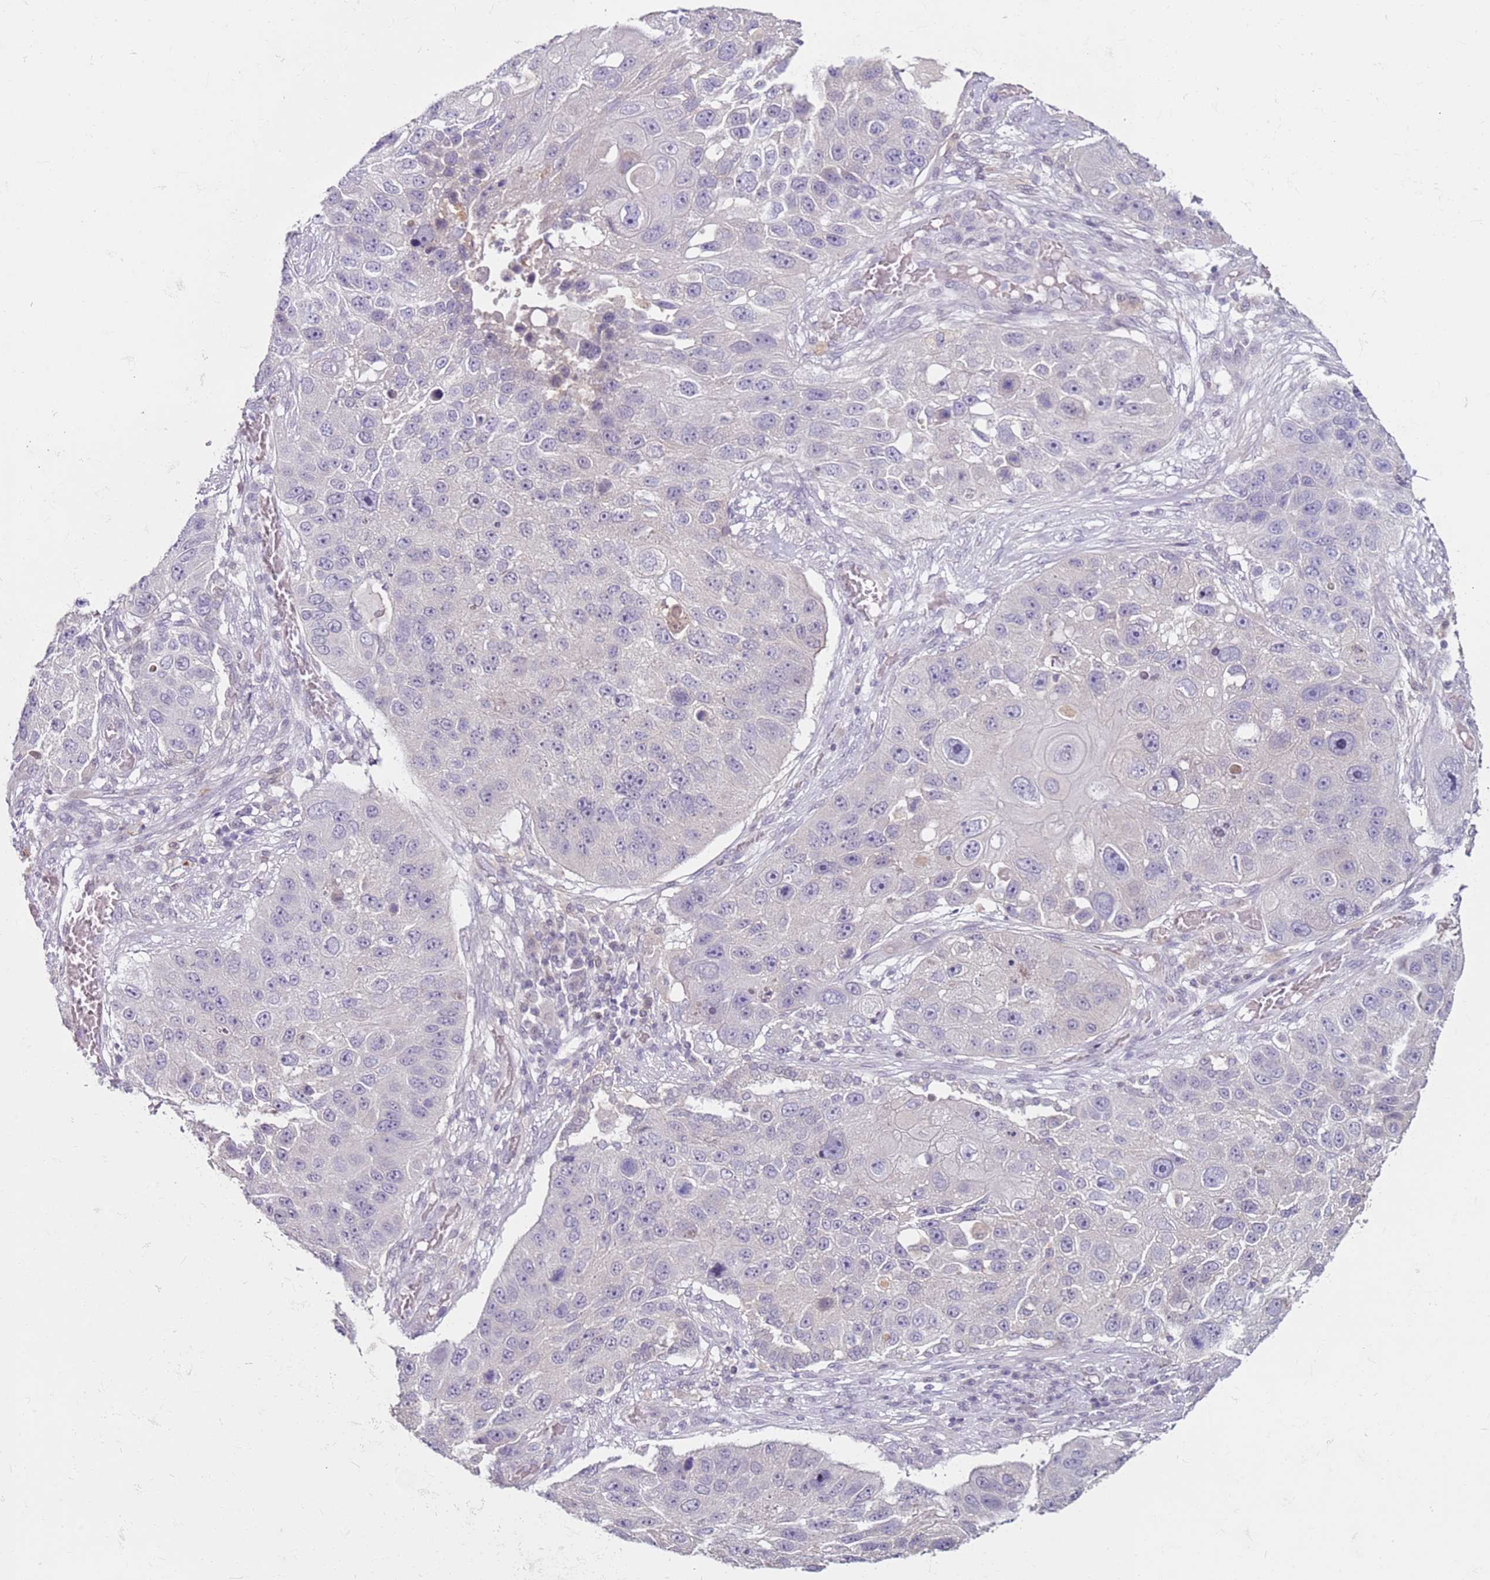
{"staining": {"intensity": "negative", "quantity": "none", "location": "none"}, "tissue": "lung cancer", "cell_type": "Tumor cells", "image_type": "cancer", "snomed": [{"axis": "morphology", "description": "Squamous cell carcinoma, NOS"}, {"axis": "topography", "description": "Lung"}], "caption": "An immunohistochemistry (IHC) histopathology image of lung squamous cell carcinoma is shown. There is no staining in tumor cells of lung squamous cell carcinoma. (Immunohistochemistry (ihc), brightfield microscopy, high magnification).", "gene": "MDH1", "patient": {"sex": "male", "age": 61}}